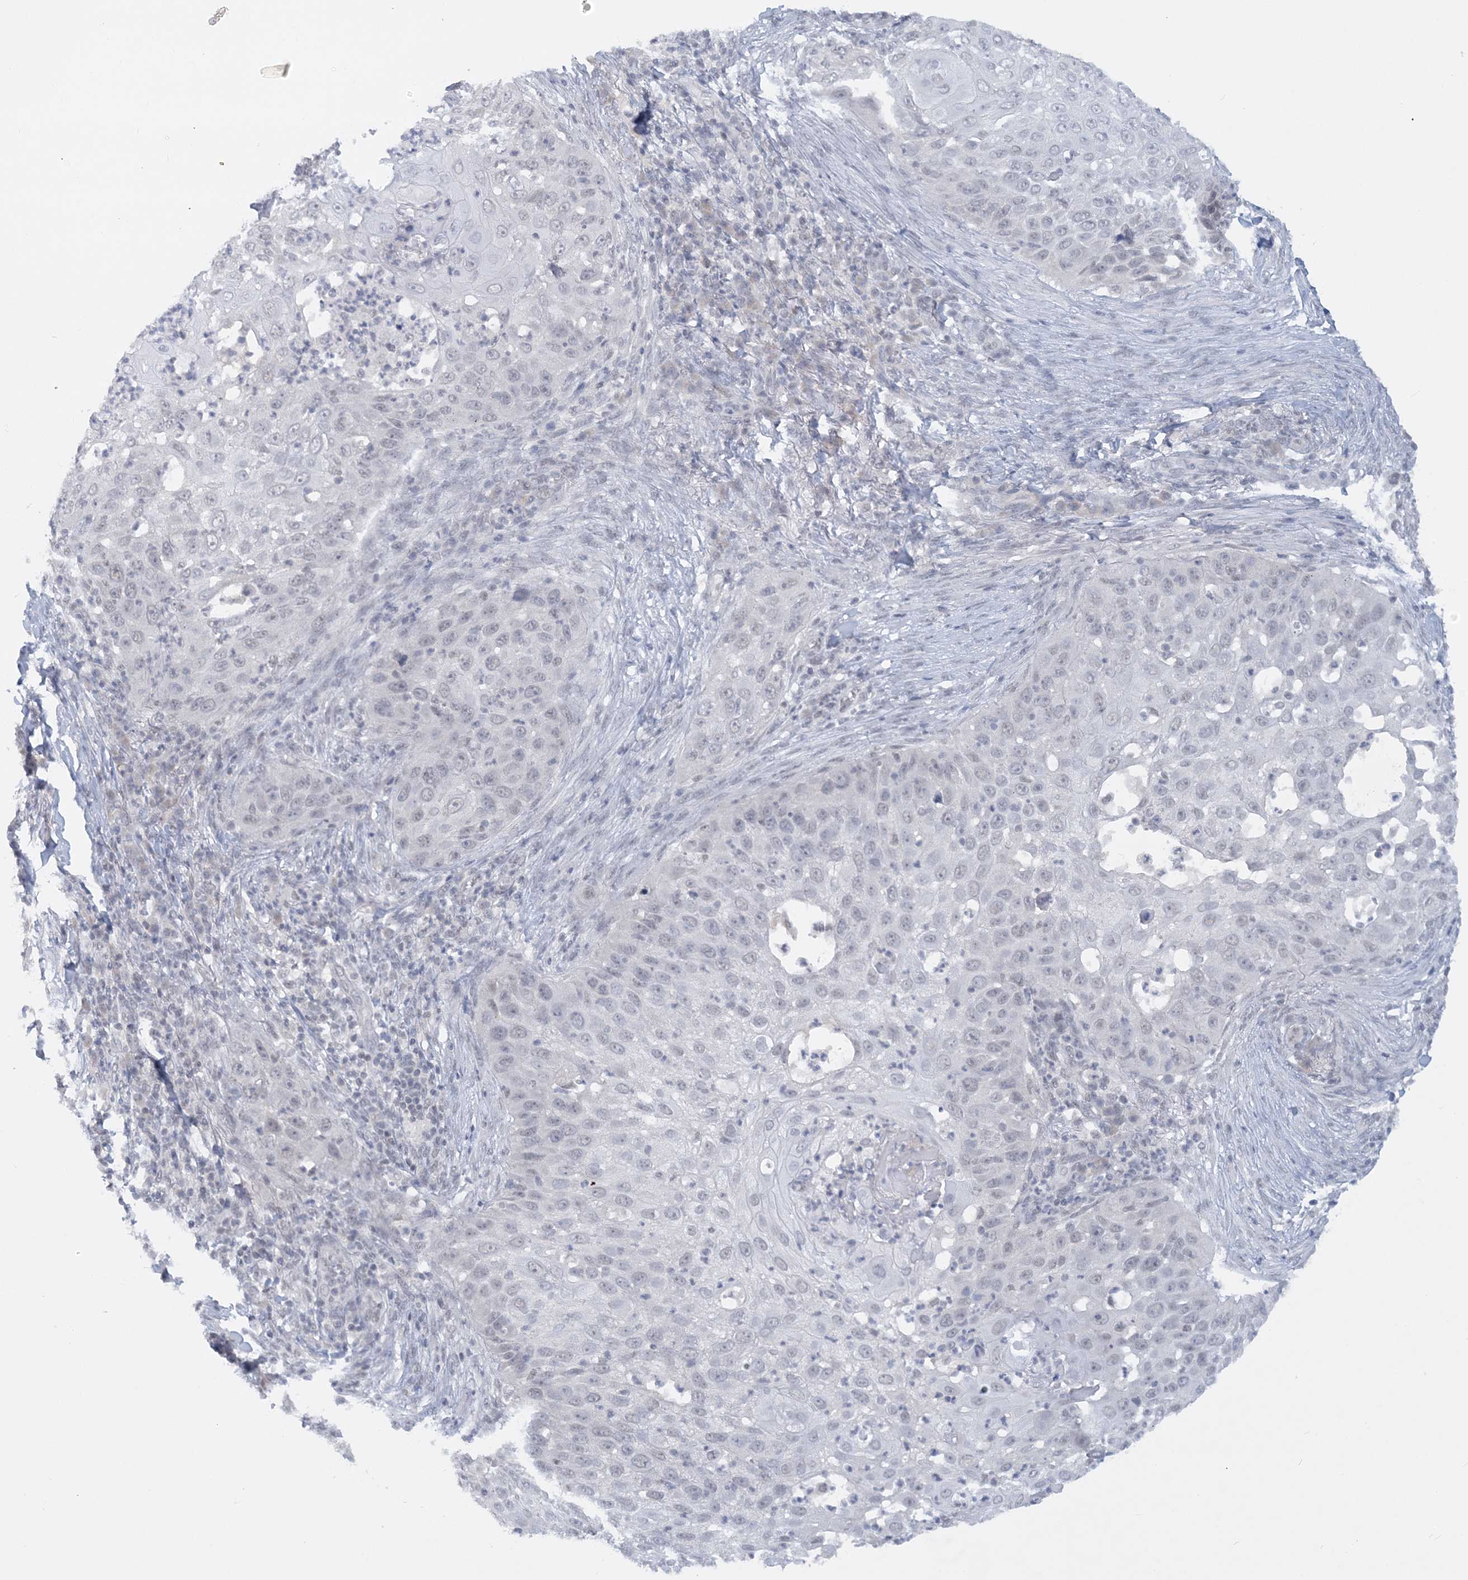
{"staining": {"intensity": "negative", "quantity": "none", "location": "none"}, "tissue": "skin cancer", "cell_type": "Tumor cells", "image_type": "cancer", "snomed": [{"axis": "morphology", "description": "Squamous cell carcinoma, NOS"}, {"axis": "topography", "description": "Skin"}], "caption": "Immunohistochemical staining of skin squamous cell carcinoma shows no significant positivity in tumor cells. (Brightfield microscopy of DAB immunohistochemistry at high magnification).", "gene": "KMT2D", "patient": {"sex": "female", "age": 44}}